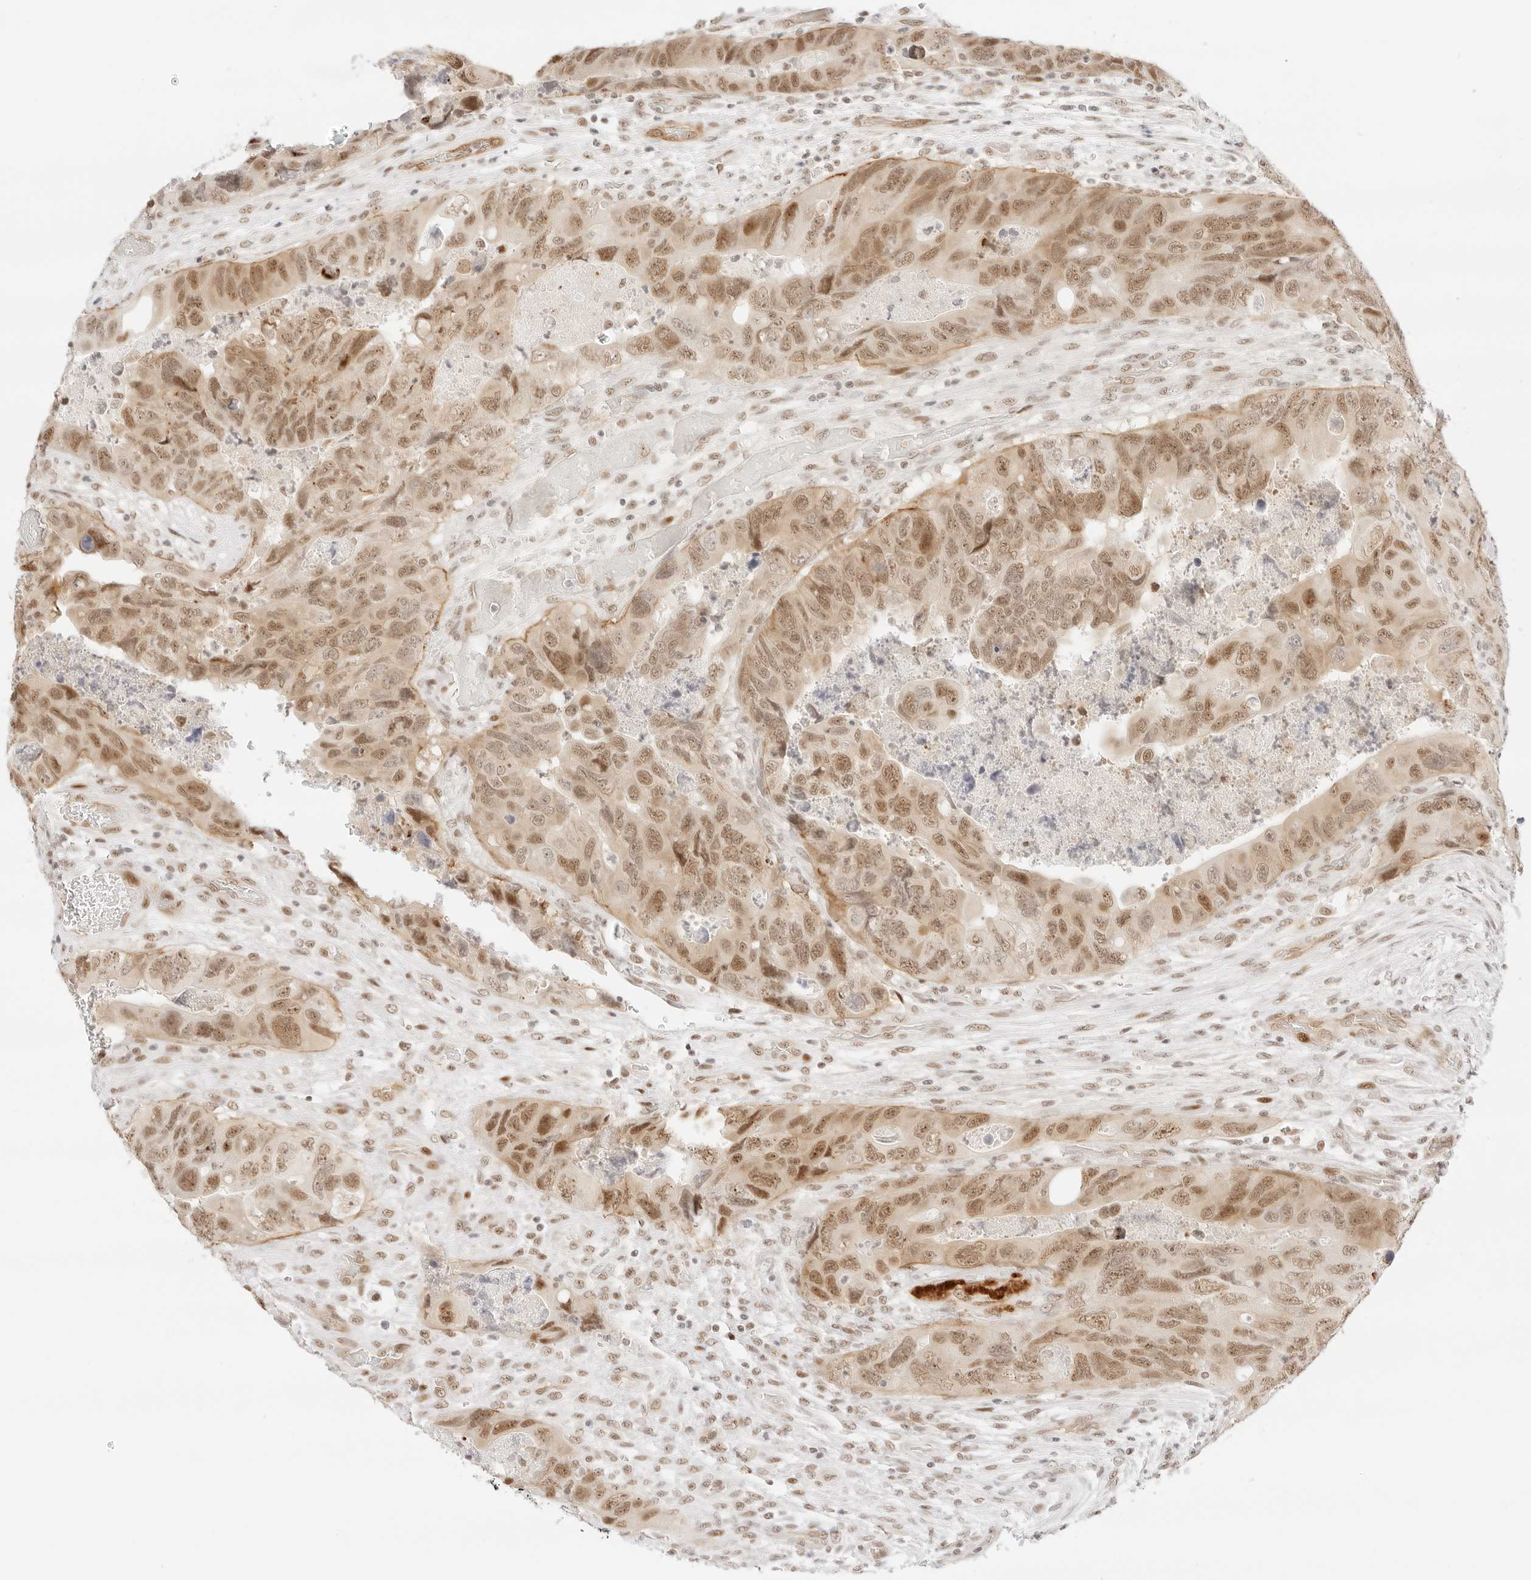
{"staining": {"intensity": "moderate", "quantity": ">75%", "location": "cytoplasmic/membranous,nuclear"}, "tissue": "colorectal cancer", "cell_type": "Tumor cells", "image_type": "cancer", "snomed": [{"axis": "morphology", "description": "Adenocarcinoma, NOS"}, {"axis": "topography", "description": "Rectum"}], "caption": "Immunohistochemical staining of adenocarcinoma (colorectal) demonstrates medium levels of moderate cytoplasmic/membranous and nuclear protein positivity in approximately >75% of tumor cells.", "gene": "ITGA6", "patient": {"sex": "male", "age": 63}}